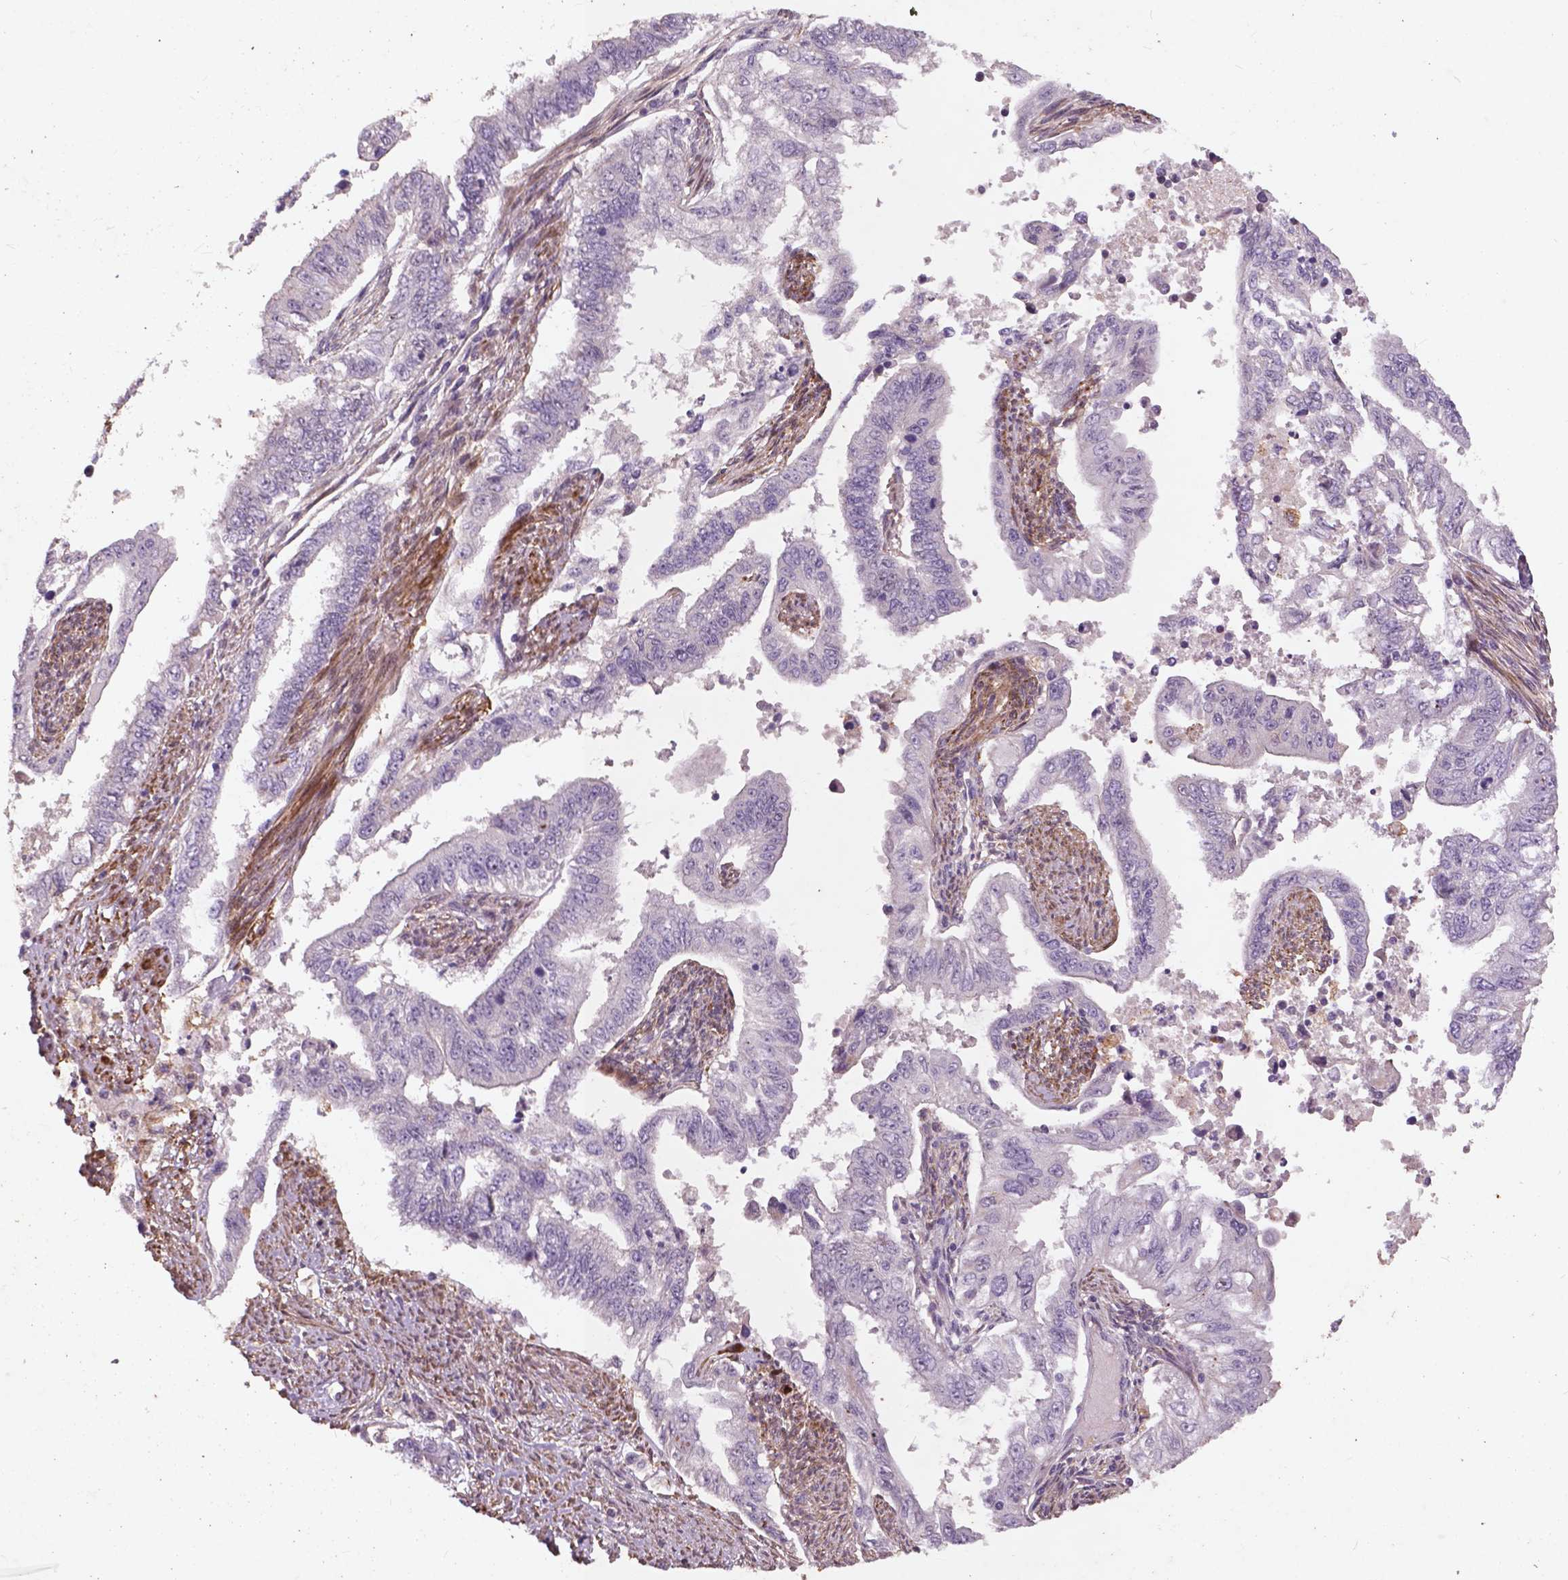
{"staining": {"intensity": "negative", "quantity": "none", "location": "none"}, "tissue": "endometrial cancer", "cell_type": "Tumor cells", "image_type": "cancer", "snomed": [{"axis": "morphology", "description": "Adenocarcinoma, NOS"}, {"axis": "topography", "description": "Uterus"}], "caption": "Image shows no protein staining in tumor cells of adenocarcinoma (endometrial) tissue. (Stains: DAB immunohistochemistry (IHC) with hematoxylin counter stain, Microscopy: brightfield microscopy at high magnification).", "gene": "RFPL4B", "patient": {"sex": "female", "age": 59}}